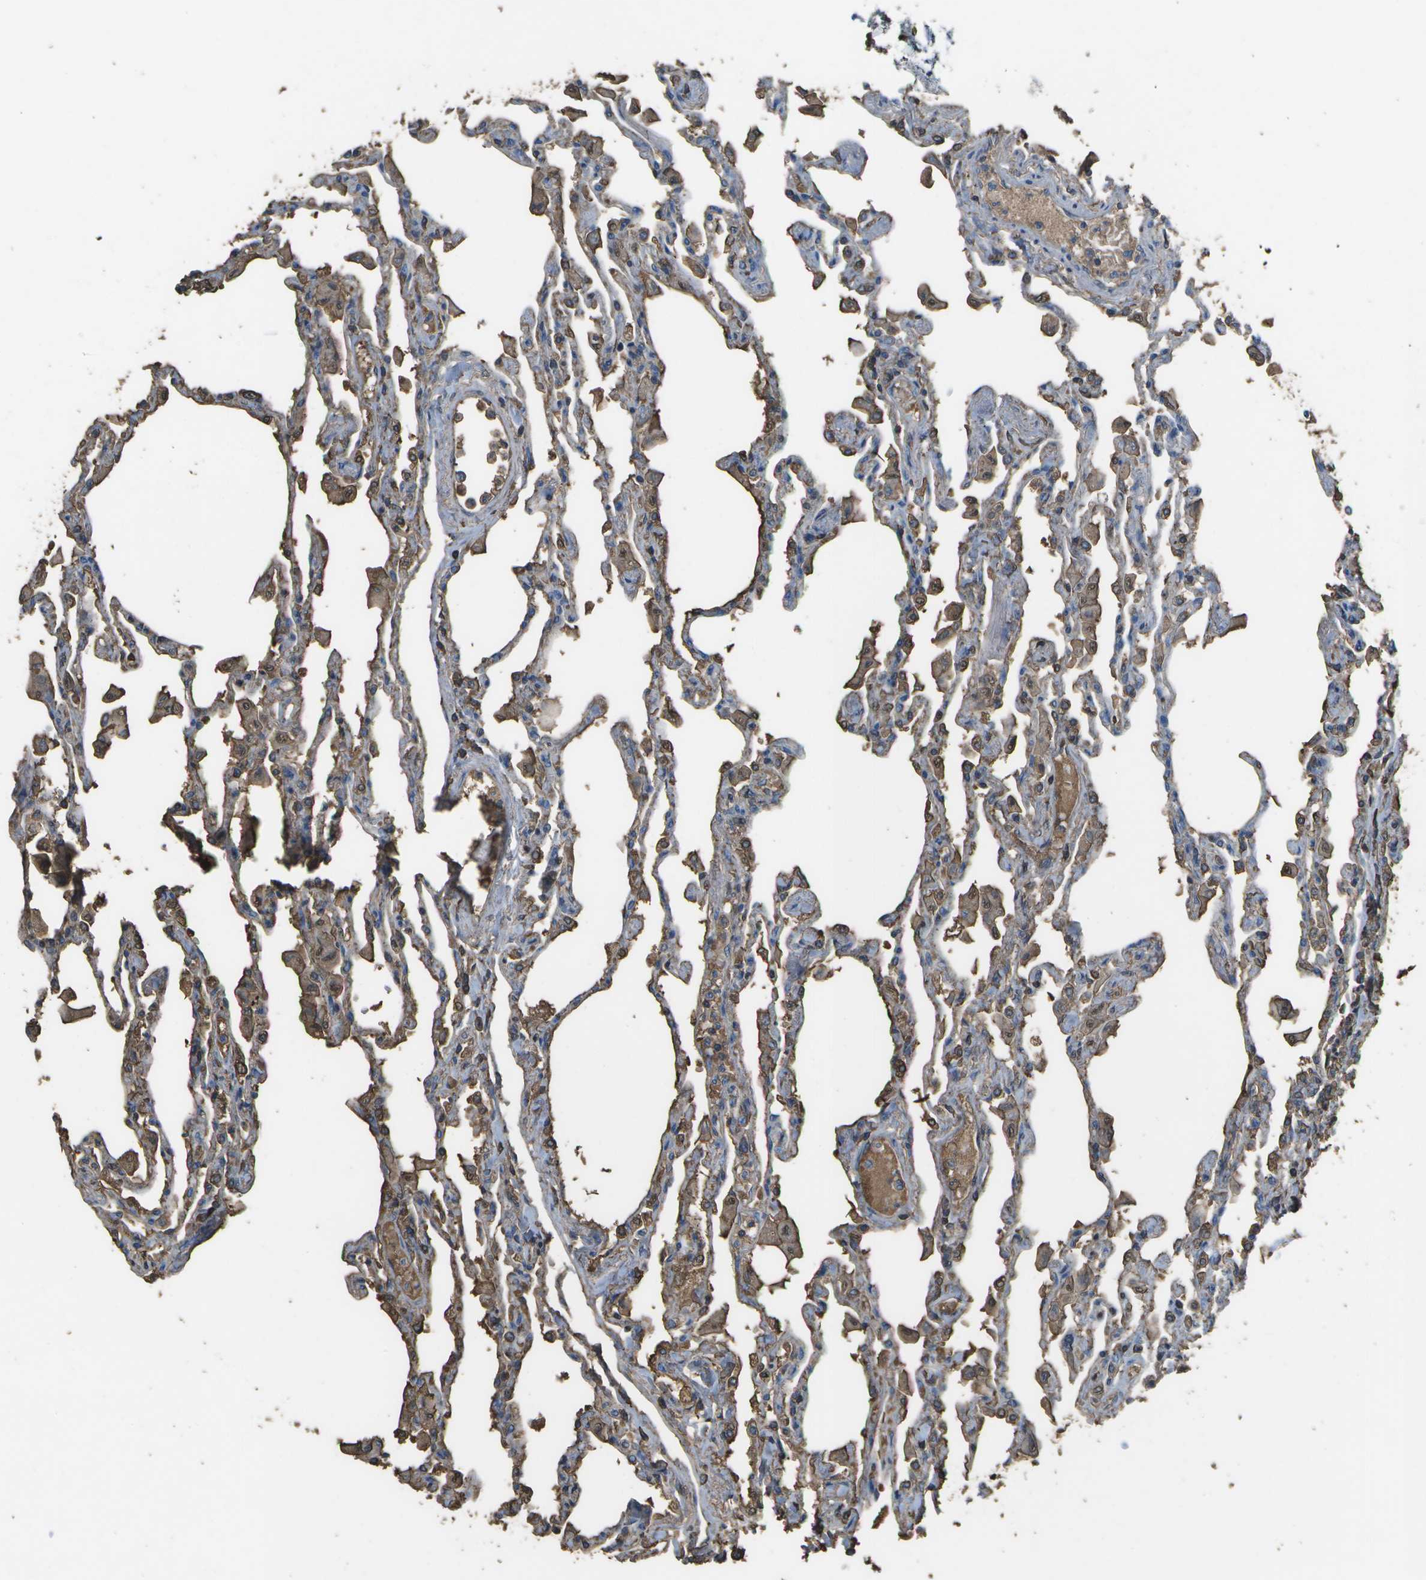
{"staining": {"intensity": "moderate", "quantity": "<25%", "location": "cytoplasmic/membranous"}, "tissue": "lung", "cell_type": "Alveolar cells", "image_type": "normal", "snomed": [{"axis": "morphology", "description": "Normal tissue, NOS"}, {"axis": "topography", "description": "Bronchus"}, {"axis": "topography", "description": "Lung"}], "caption": "IHC staining of benign lung, which displays low levels of moderate cytoplasmic/membranous positivity in about <25% of alveolar cells indicating moderate cytoplasmic/membranous protein expression. The staining was performed using DAB (3,3'-diaminobenzidine) (brown) for protein detection and nuclei were counterstained in hematoxylin (blue).", "gene": "CYP4F11", "patient": {"sex": "female", "age": 49}}